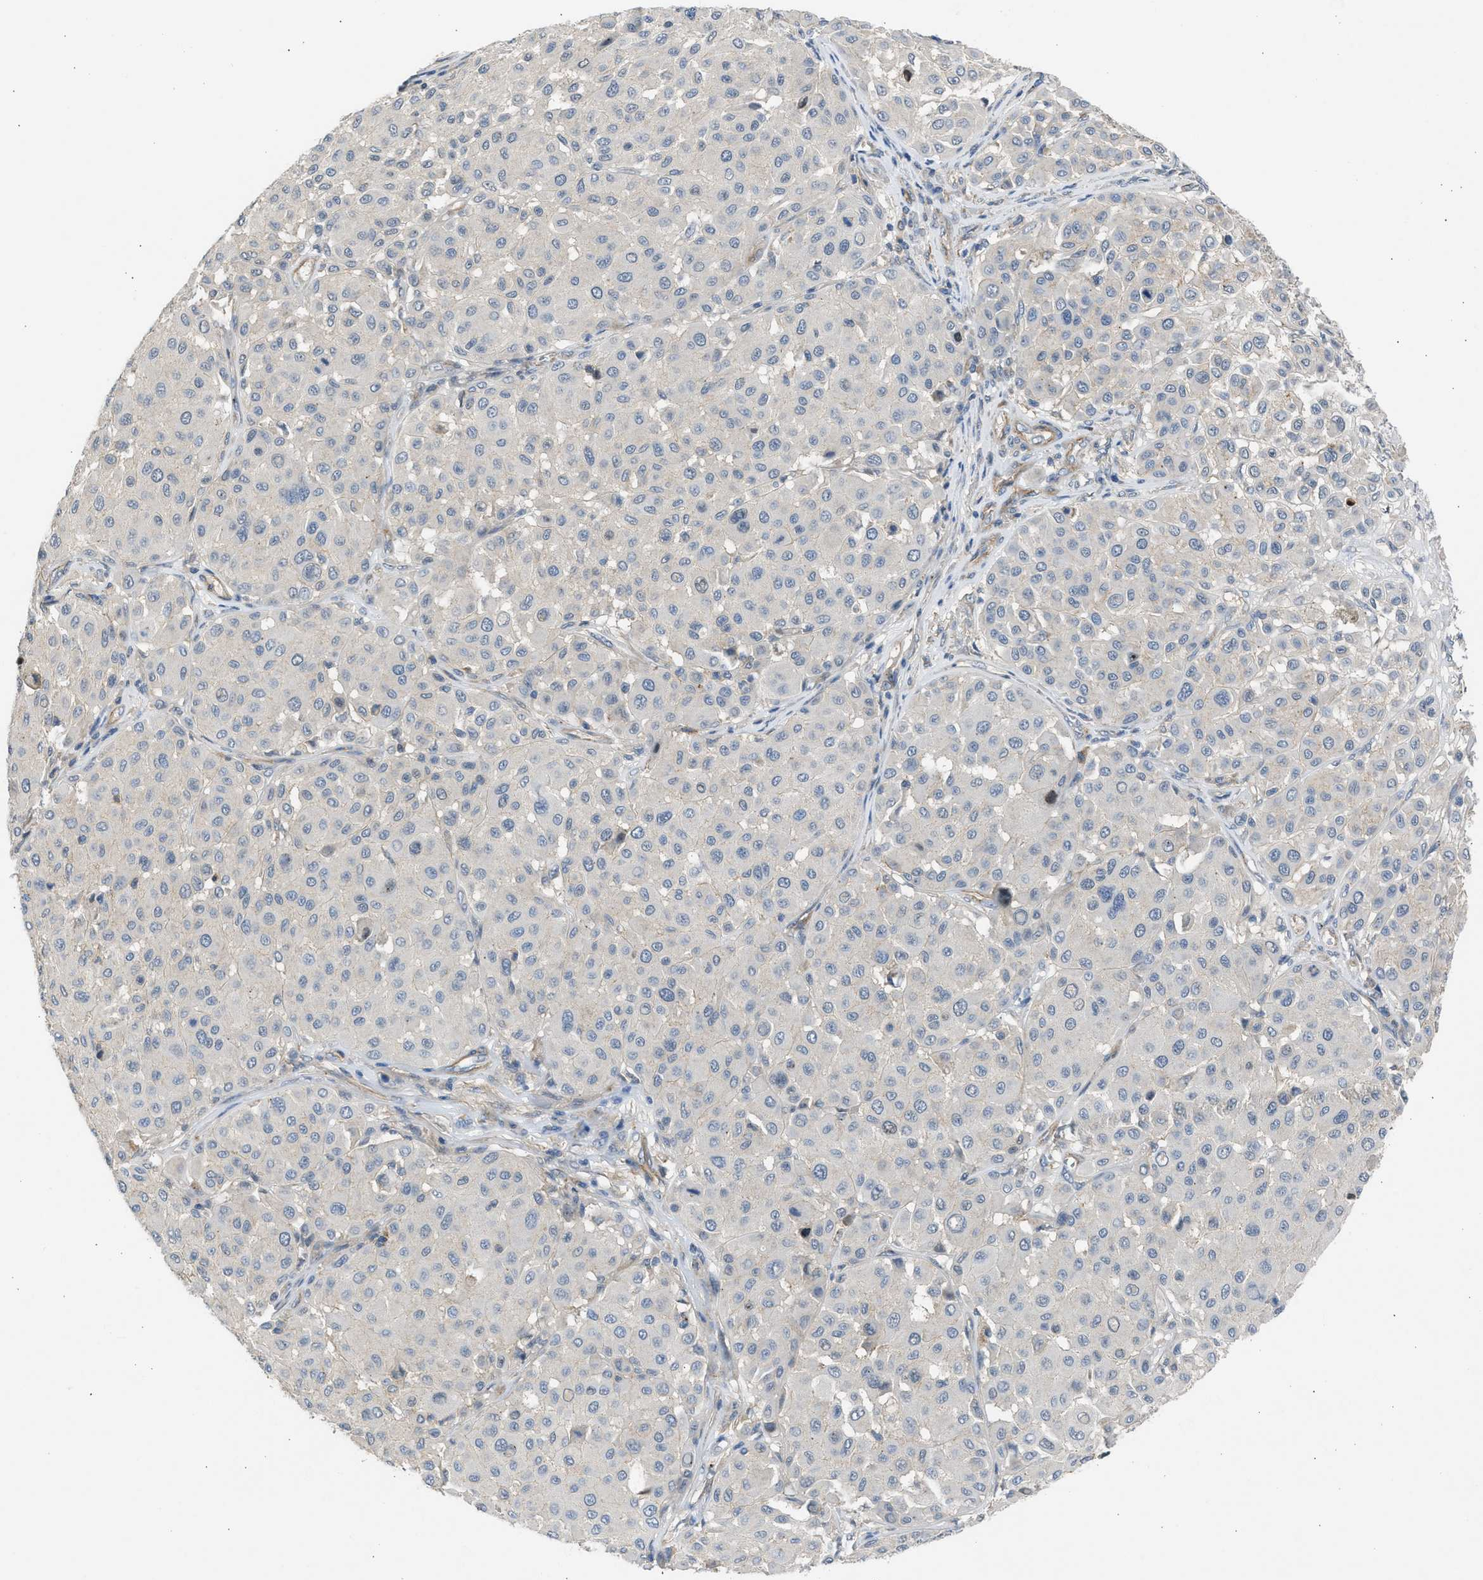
{"staining": {"intensity": "negative", "quantity": "none", "location": "none"}, "tissue": "melanoma", "cell_type": "Tumor cells", "image_type": "cancer", "snomed": [{"axis": "morphology", "description": "Malignant melanoma, Metastatic site"}, {"axis": "topography", "description": "Soft tissue"}], "caption": "An immunohistochemistry (IHC) histopathology image of melanoma is shown. There is no staining in tumor cells of melanoma. (DAB immunohistochemistry, high magnification).", "gene": "PCNX3", "patient": {"sex": "male", "age": 41}}